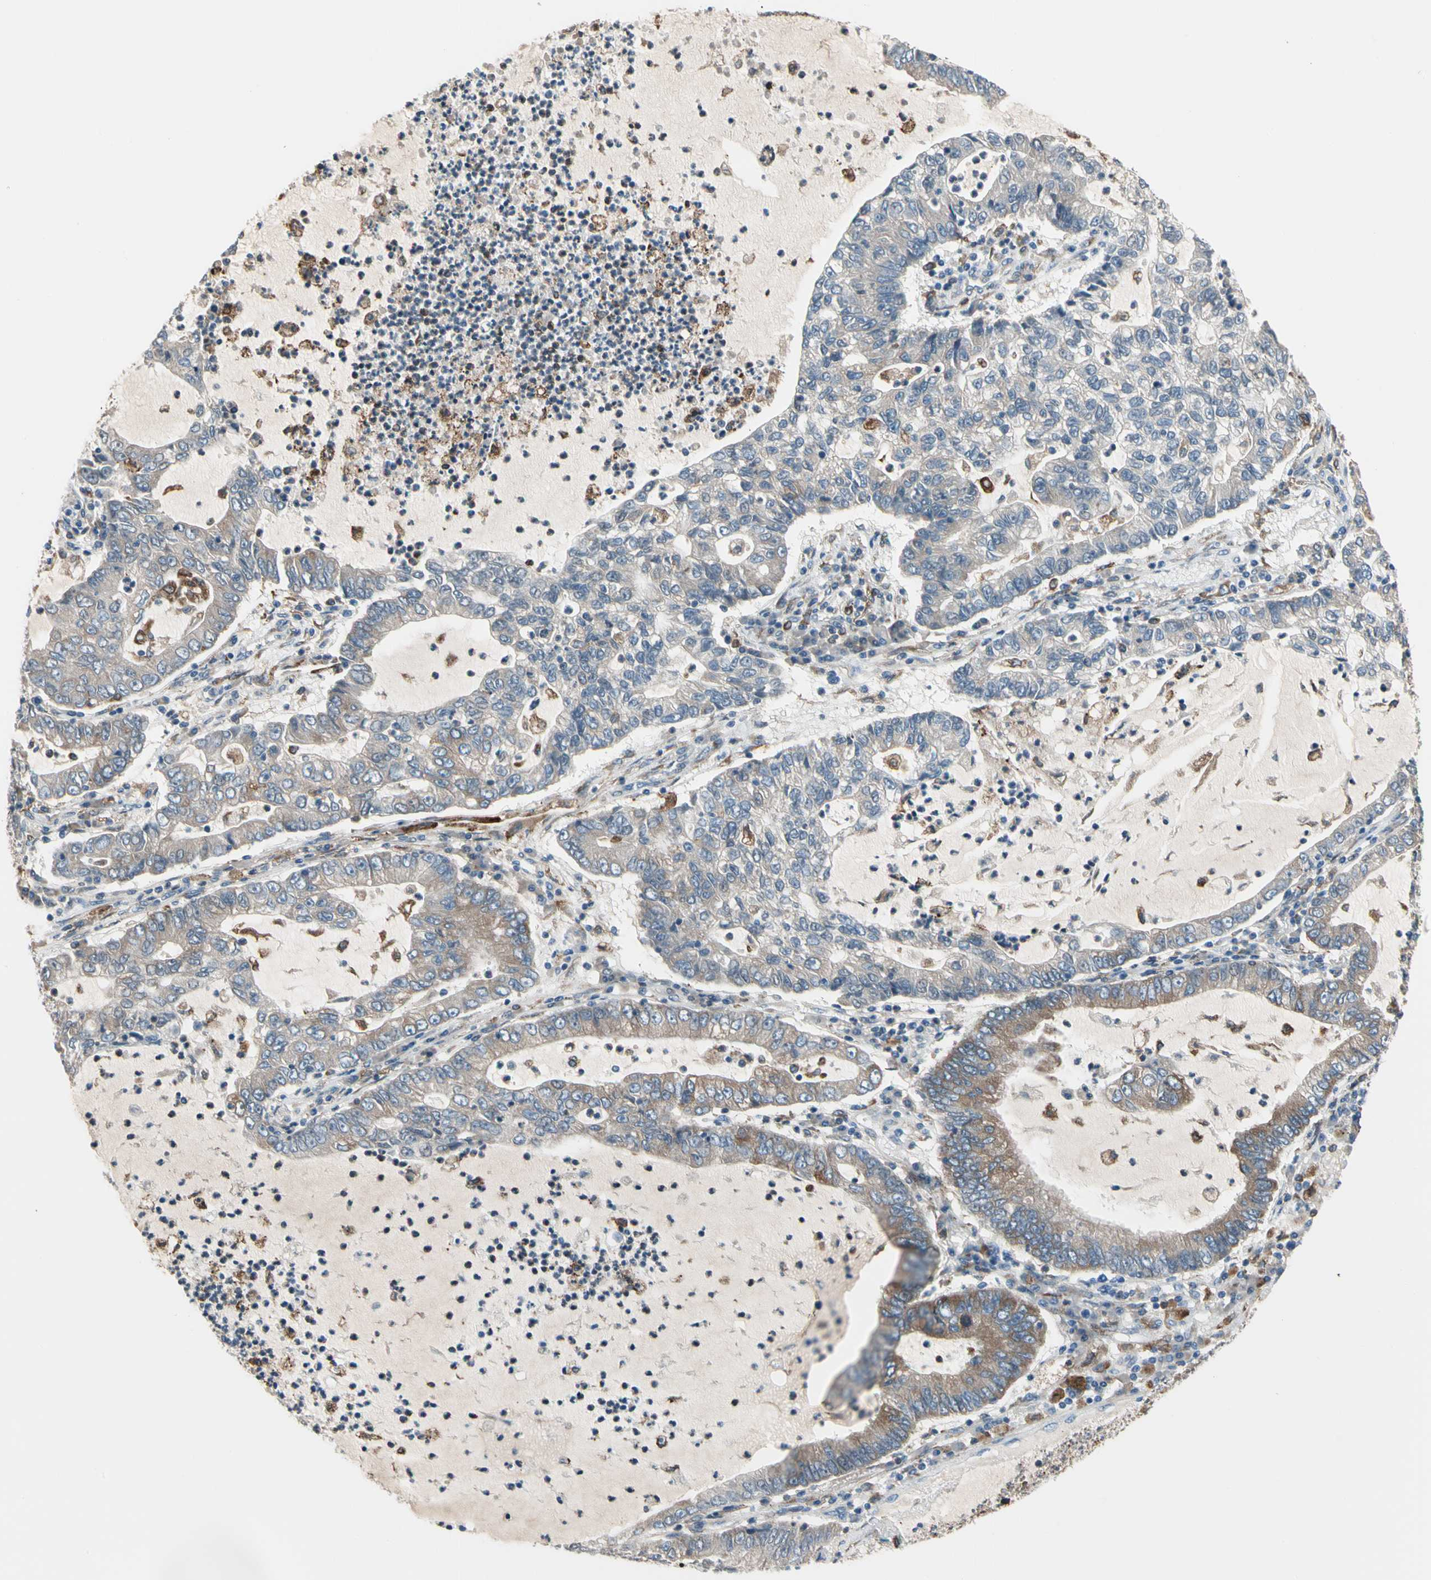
{"staining": {"intensity": "weak", "quantity": "25%-75%", "location": "cytoplasmic/membranous"}, "tissue": "lung cancer", "cell_type": "Tumor cells", "image_type": "cancer", "snomed": [{"axis": "morphology", "description": "Adenocarcinoma, NOS"}, {"axis": "topography", "description": "Lung"}], "caption": "A histopathology image of lung cancer (adenocarcinoma) stained for a protein displays weak cytoplasmic/membranous brown staining in tumor cells. (brown staining indicates protein expression, while blue staining denotes nuclei).", "gene": "LRPAP1", "patient": {"sex": "female", "age": 51}}